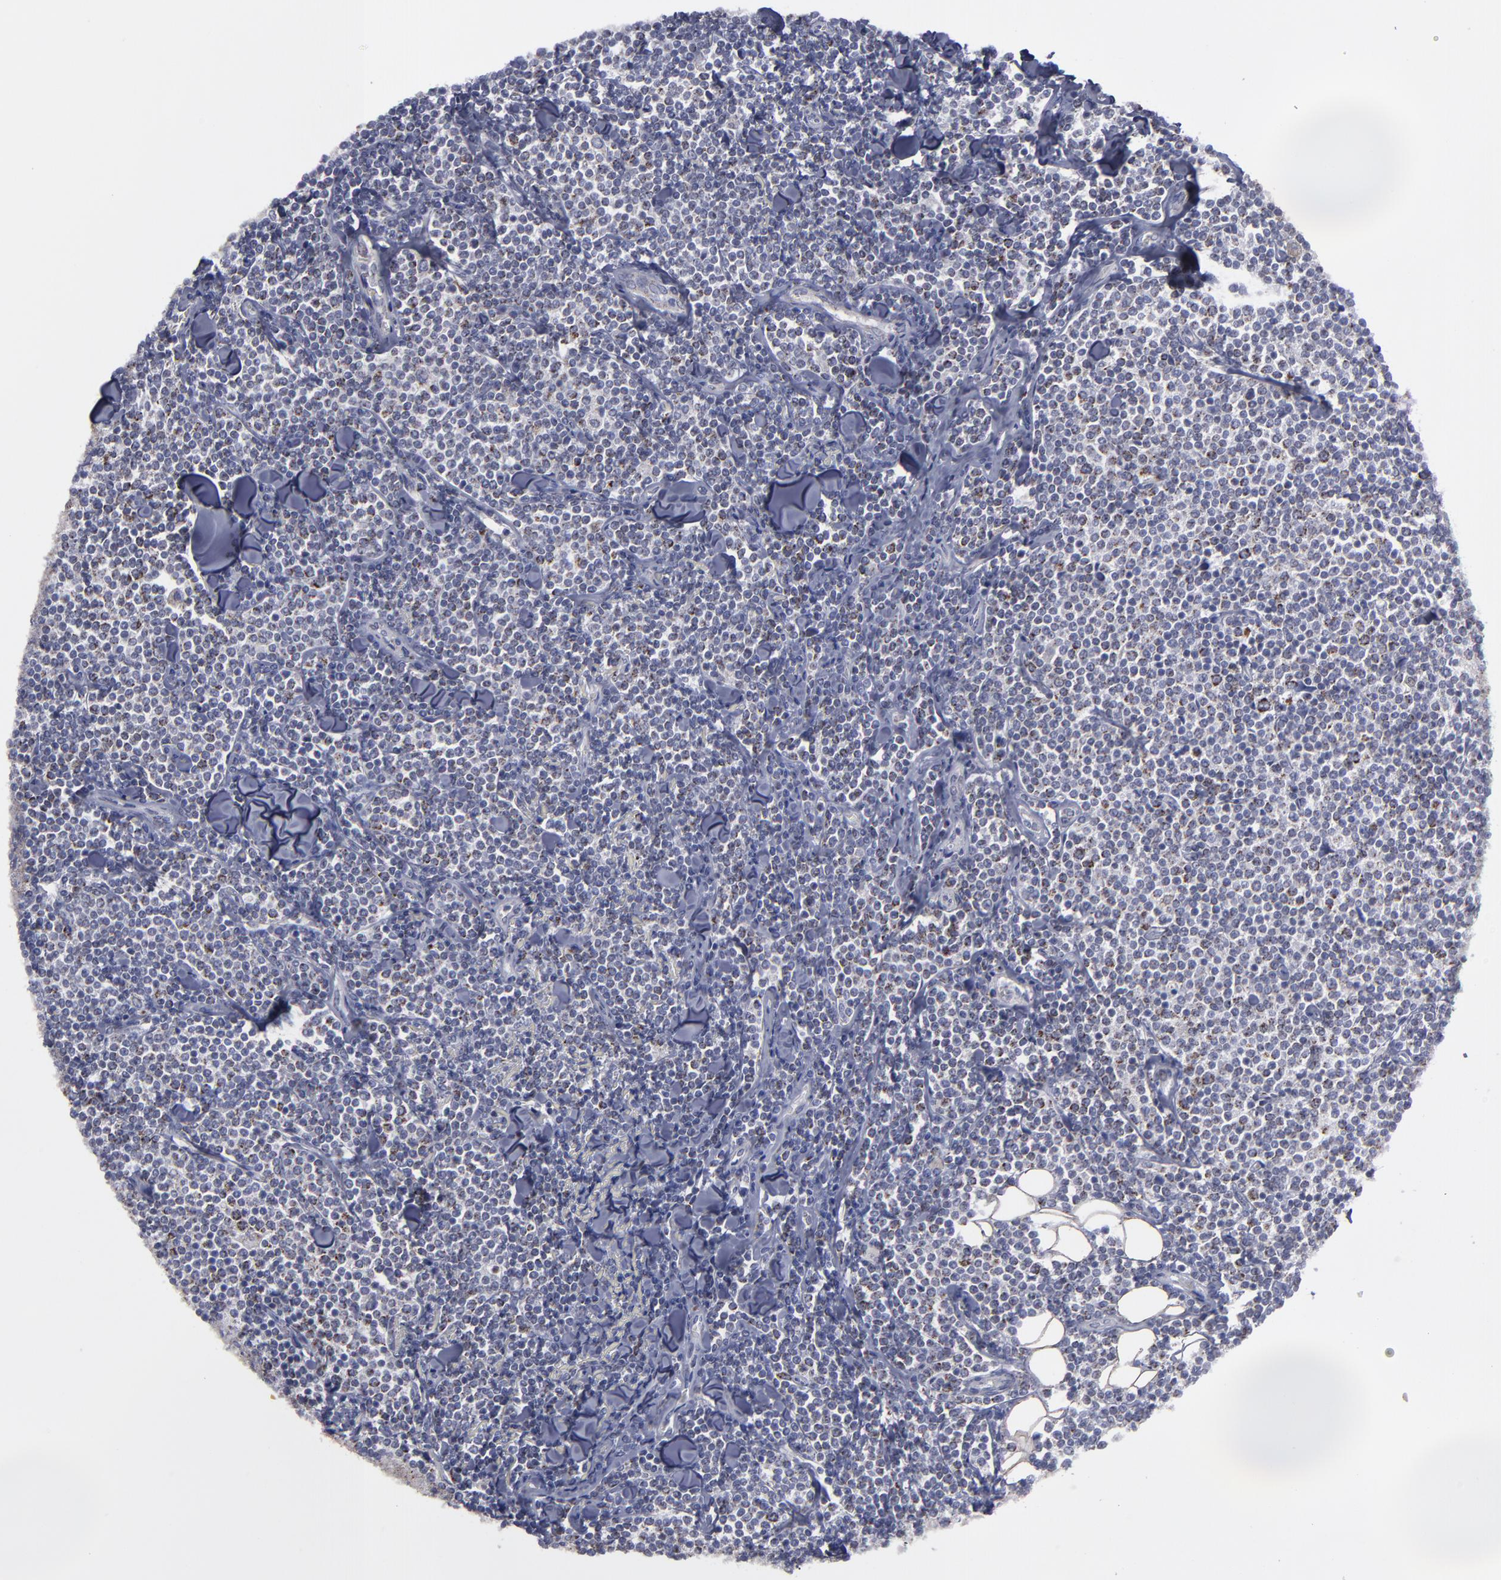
{"staining": {"intensity": "moderate", "quantity": "<25%", "location": "cytoplasmic/membranous"}, "tissue": "lymphoma", "cell_type": "Tumor cells", "image_type": "cancer", "snomed": [{"axis": "morphology", "description": "Malignant lymphoma, non-Hodgkin's type, Low grade"}, {"axis": "topography", "description": "Soft tissue"}], "caption": "A low amount of moderate cytoplasmic/membranous expression is appreciated in approximately <25% of tumor cells in low-grade malignant lymphoma, non-Hodgkin's type tissue.", "gene": "MYOM2", "patient": {"sex": "male", "age": 92}}